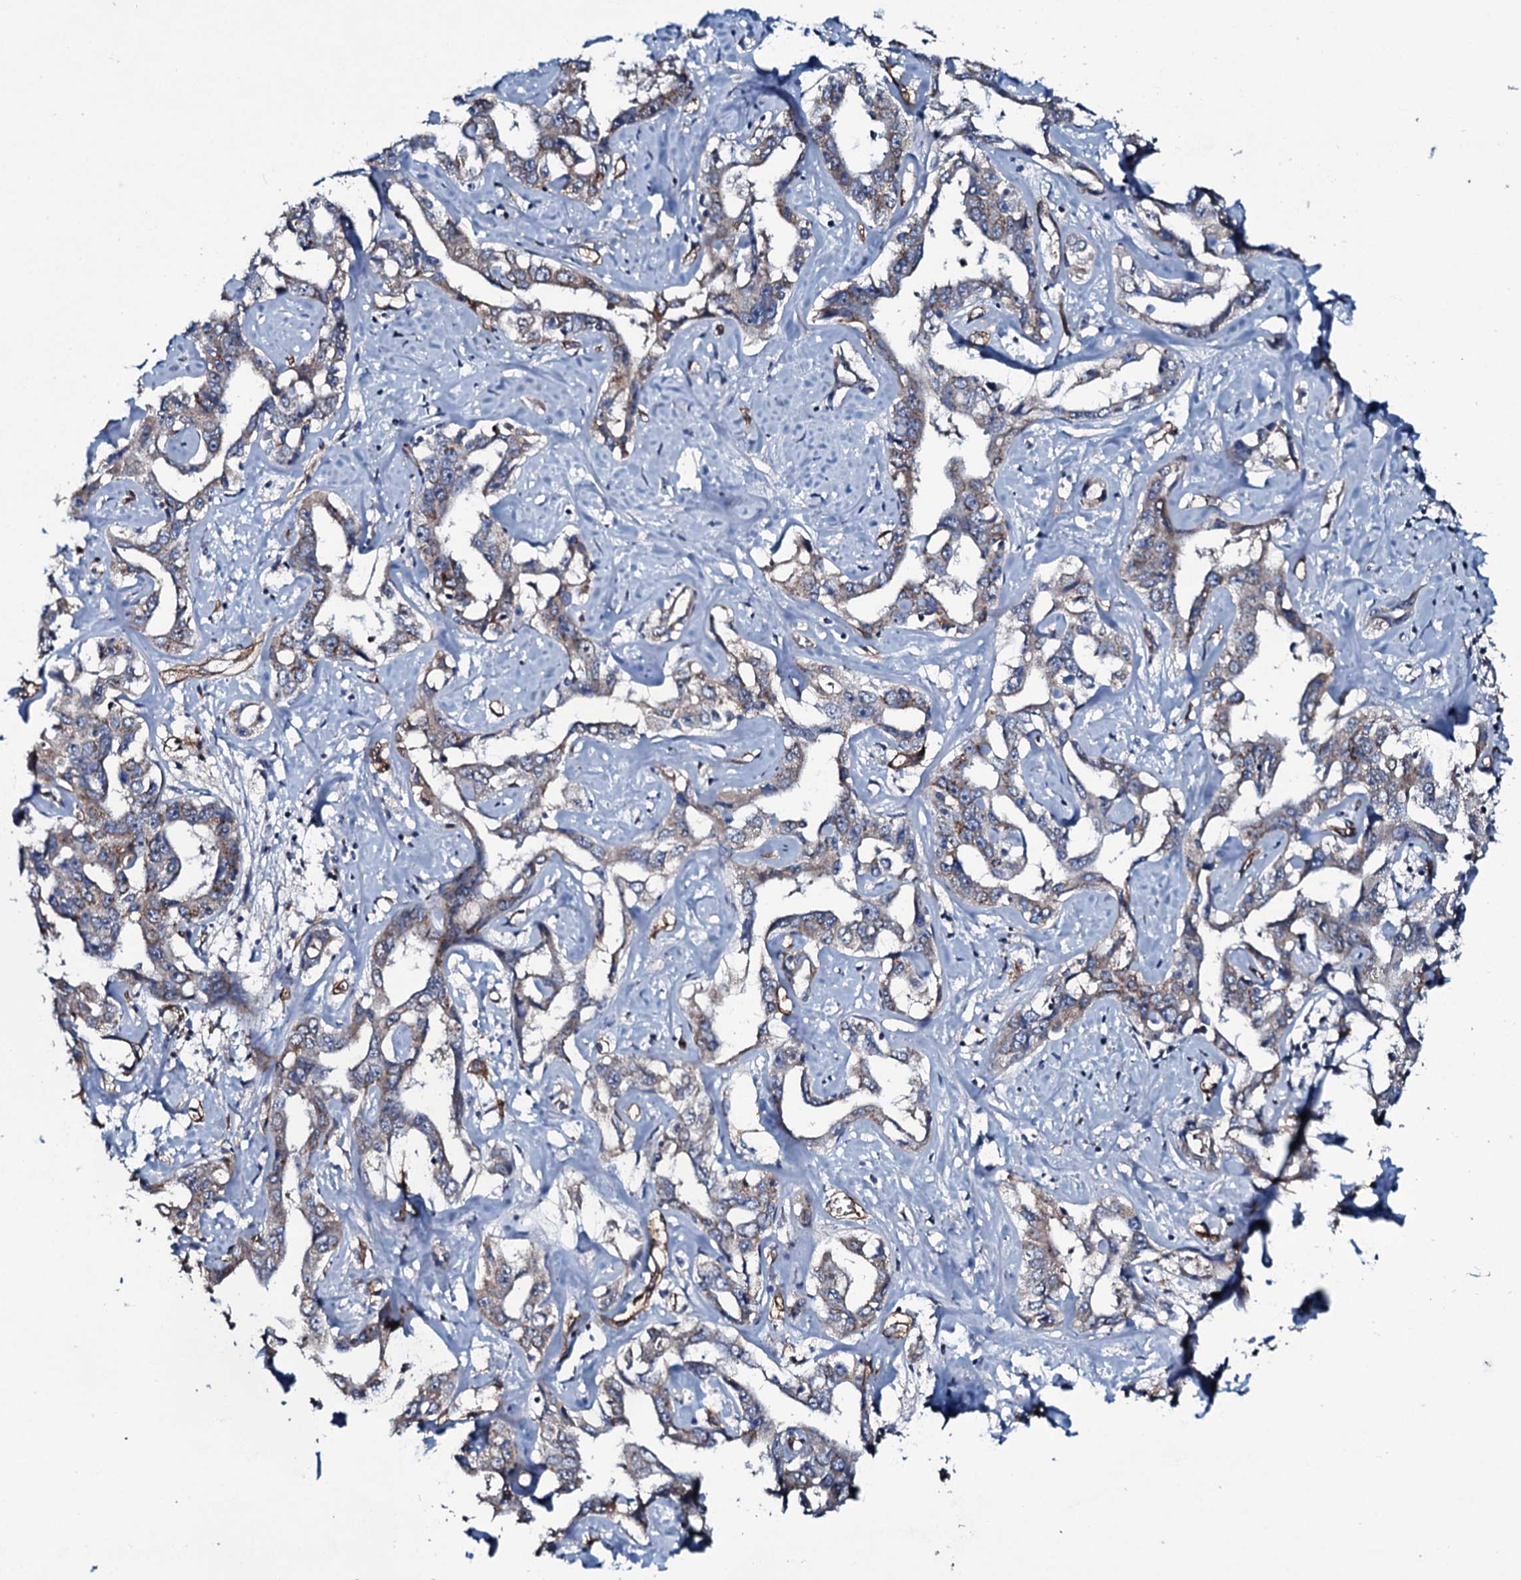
{"staining": {"intensity": "weak", "quantity": "25%-75%", "location": "cytoplasmic/membranous"}, "tissue": "liver cancer", "cell_type": "Tumor cells", "image_type": "cancer", "snomed": [{"axis": "morphology", "description": "Cholangiocarcinoma"}, {"axis": "topography", "description": "Liver"}], "caption": "Immunohistochemical staining of human liver cancer shows weak cytoplasmic/membranous protein staining in approximately 25%-75% of tumor cells.", "gene": "CLEC14A", "patient": {"sex": "male", "age": 59}}